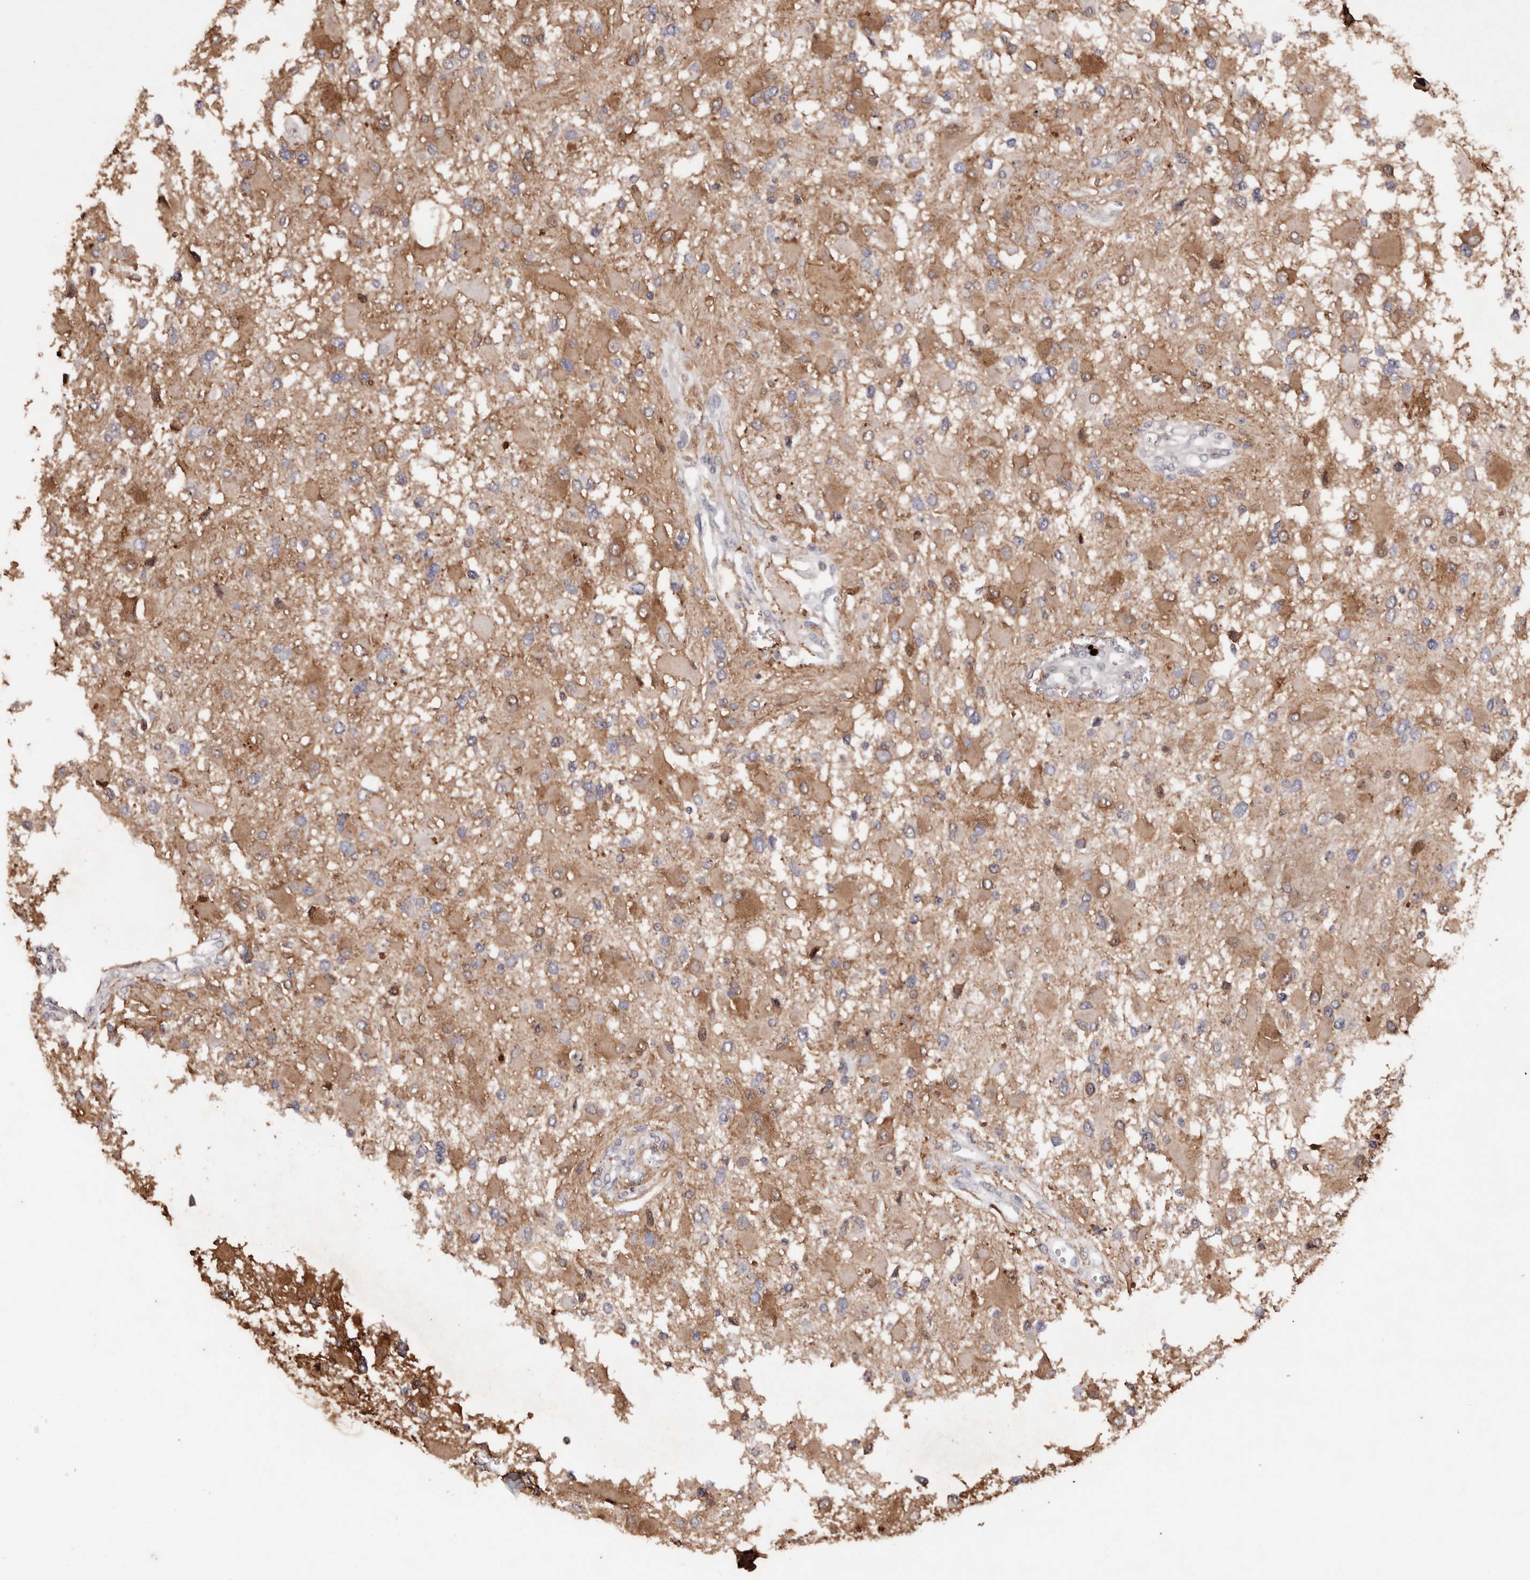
{"staining": {"intensity": "moderate", "quantity": "25%-75%", "location": "cytoplasmic/membranous"}, "tissue": "glioma", "cell_type": "Tumor cells", "image_type": "cancer", "snomed": [{"axis": "morphology", "description": "Glioma, malignant, High grade"}, {"axis": "topography", "description": "Brain"}], "caption": "Malignant high-grade glioma stained with DAB (3,3'-diaminobenzidine) immunohistochemistry shows medium levels of moderate cytoplasmic/membranous staining in approximately 25%-75% of tumor cells.", "gene": "TYW3", "patient": {"sex": "male", "age": 53}}